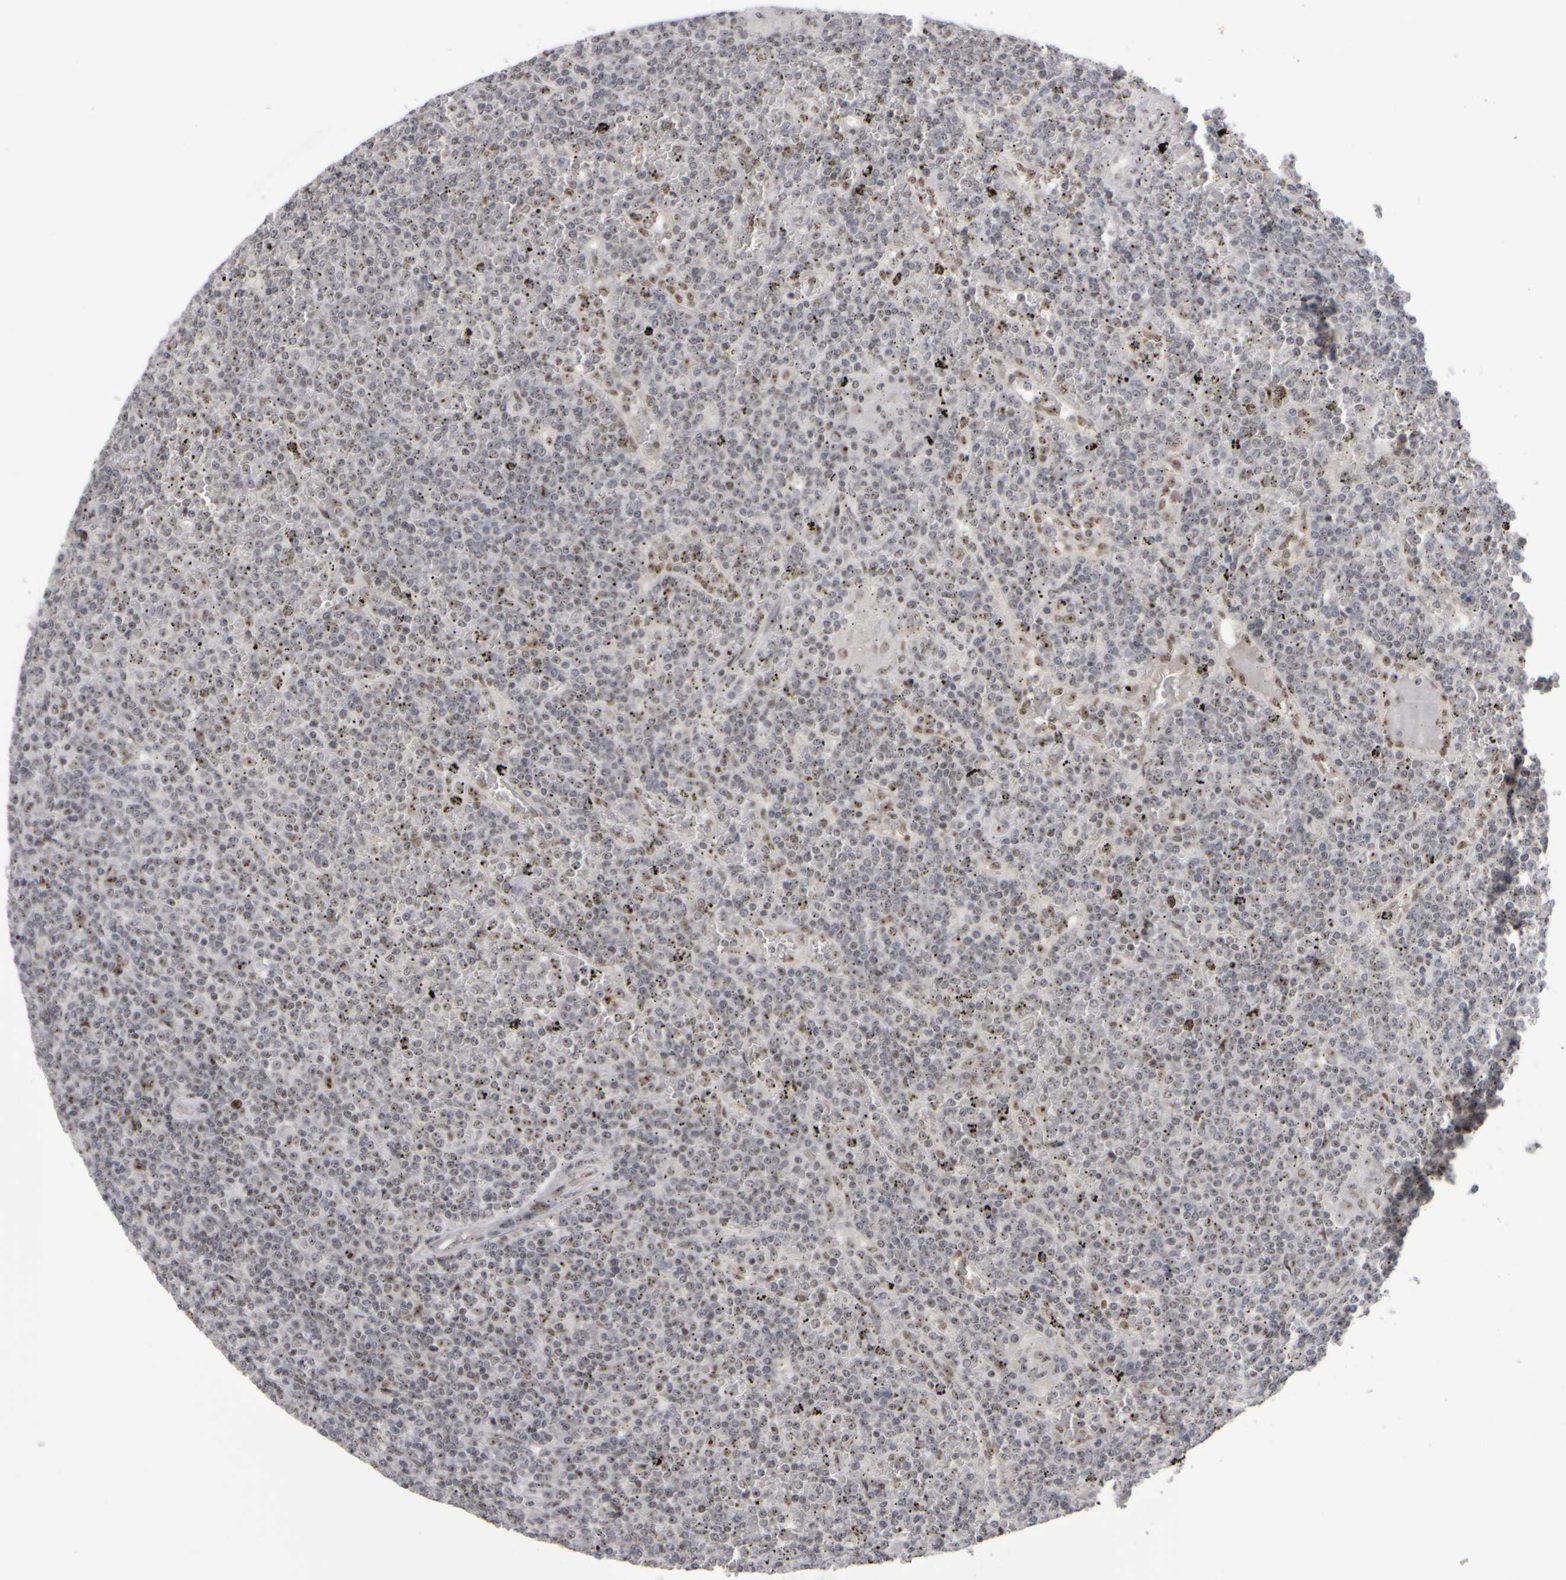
{"staining": {"intensity": "weak", "quantity": "<25%", "location": "nuclear"}, "tissue": "lymphoma", "cell_type": "Tumor cells", "image_type": "cancer", "snomed": [{"axis": "morphology", "description": "Malignant lymphoma, non-Hodgkin's type, Low grade"}, {"axis": "topography", "description": "Spleen"}], "caption": "Immunohistochemical staining of human malignant lymphoma, non-Hodgkin's type (low-grade) exhibits no significant expression in tumor cells.", "gene": "SURF6", "patient": {"sex": "female", "age": 19}}